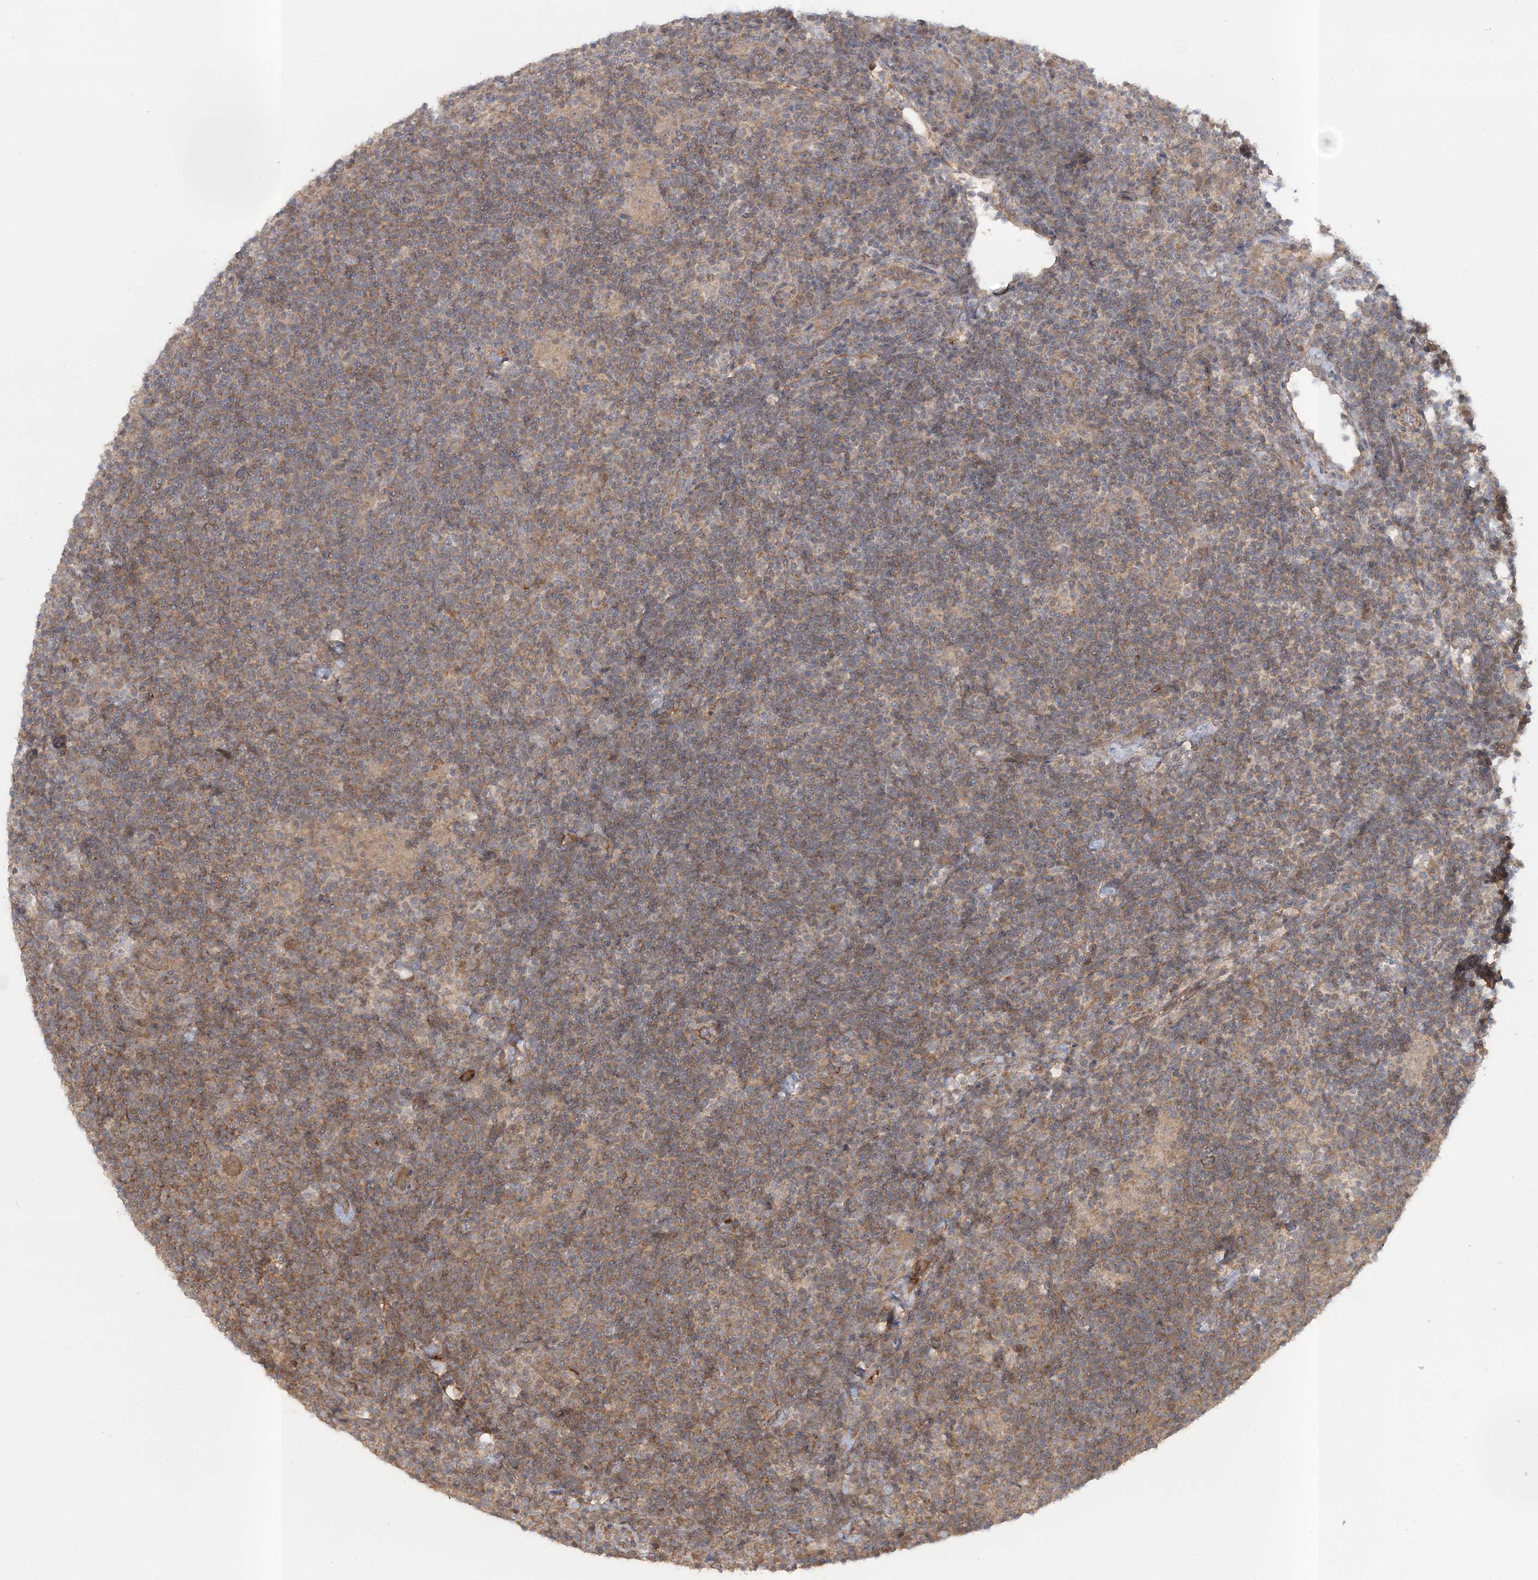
{"staining": {"intensity": "moderate", "quantity": ">75%", "location": "cytoplasmic/membranous"}, "tissue": "lymphoma", "cell_type": "Tumor cells", "image_type": "cancer", "snomed": [{"axis": "morphology", "description": "Hodgkin's disease, NOS"}, {"axis": "topography", "description": "Lymph node"}], "caption": "Immunohistochemistry staining of Hodgkin's disease, which displays medium levels of moderate cytoplasmic/membranous staining in about >75% of tumor cells indicating moderate cytoplasmic/membranous protein positivity. The staining was performed using DAB (brown) for protein detection and nuclei were counterstained in hematoxylin (blue).", "gene": "MOCS2", "patient": {"sex": "female", "age": 57}}